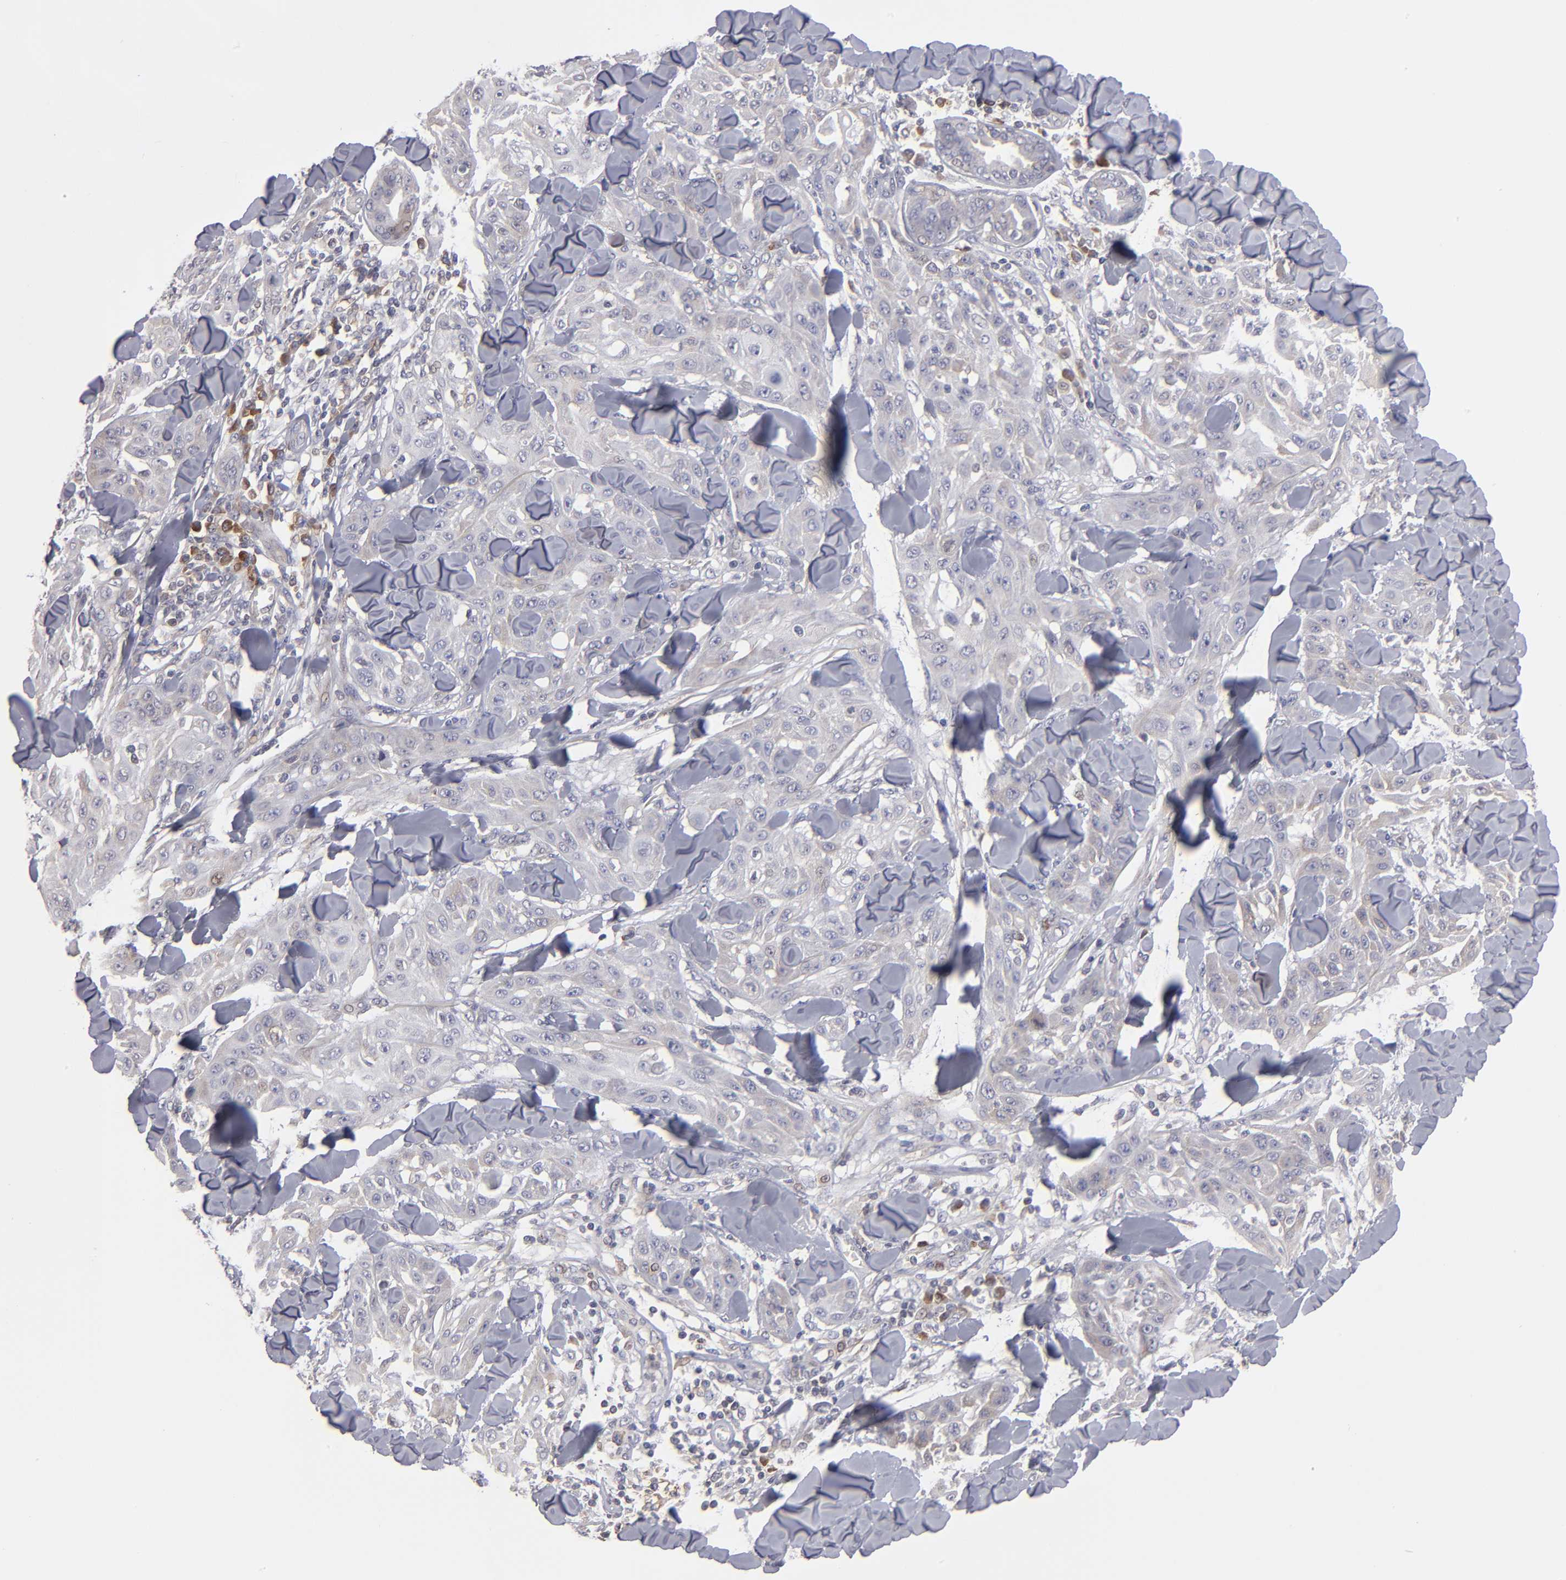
{"staining": {"intensity": "weak", "quantity": "25%-75%", "location": "cytoplasmic/membranous"}, "tissue": "skin cancer", "cell_type": "Tumor cells", "image_type": "cancer", "snomed": [{"axis": "morphology", "description": "Squamous cell carcinoma, NOS"}, {"axis": "topography", "description": "Skin"}], "caption": "This is a photomicrograph of IHC staining of skin cancer (squamous cell carcinoma), which shows weak expression in the cytoplasmic/membranous of tumor cells.", "gene": "CEP97", "patient": {"sex": "male", "age": 24}}